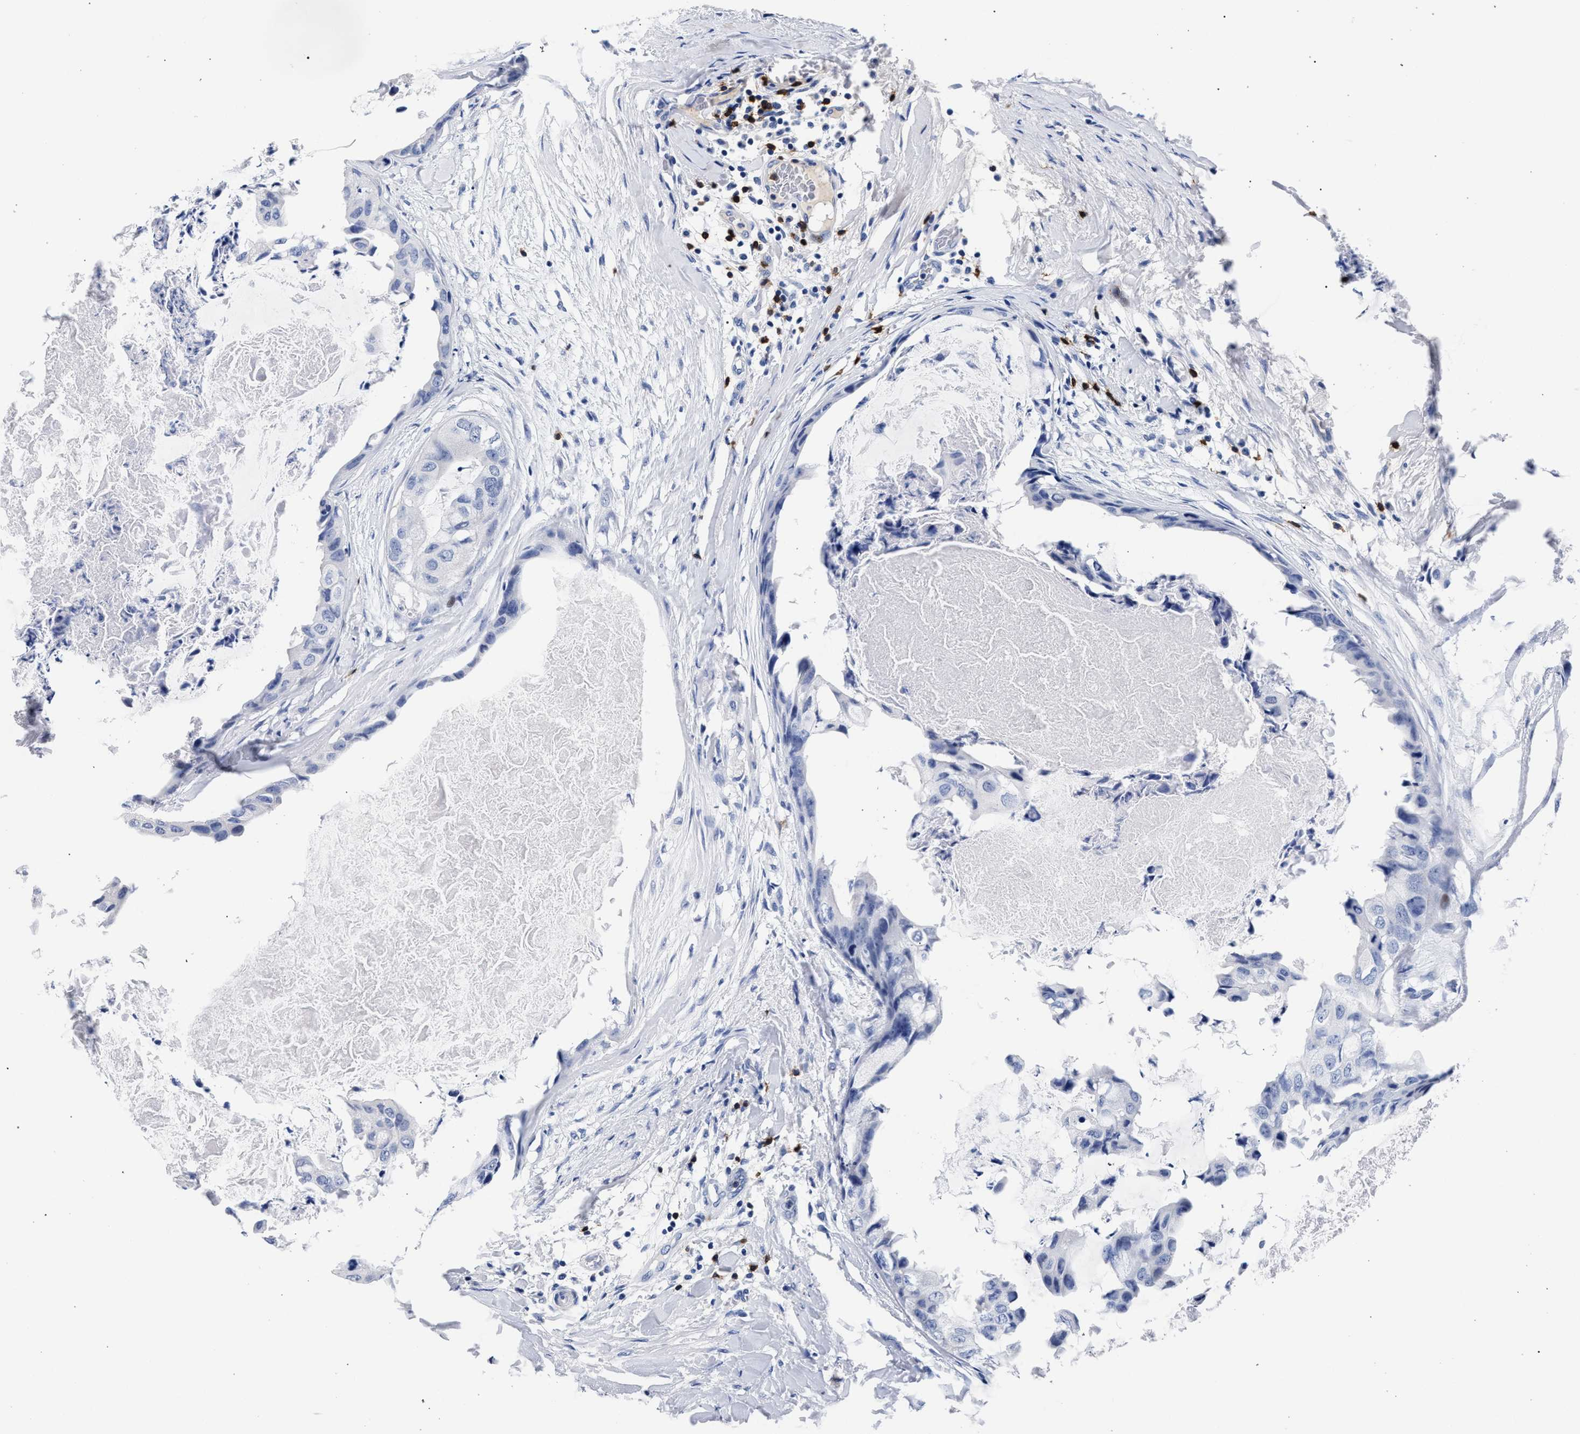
{"staining": {"intensity": "negative", "quantity": "none", "location": "none"}, "tissue": "breast cancer", "cell_type": "Tumor cells", "image_type": "cancer", "snomed": [{"axis": "morphology", "description": "Duct carcinoma"}, {"axis": "topography", "description": "Breast"}], "caption": "The micrograph exhibits no significant expression in tumor cells of breast cancer (infiltrating ductal carcinoma).", "gene": "KLRK1", "patient": {"sex": "female", "age": 40}}